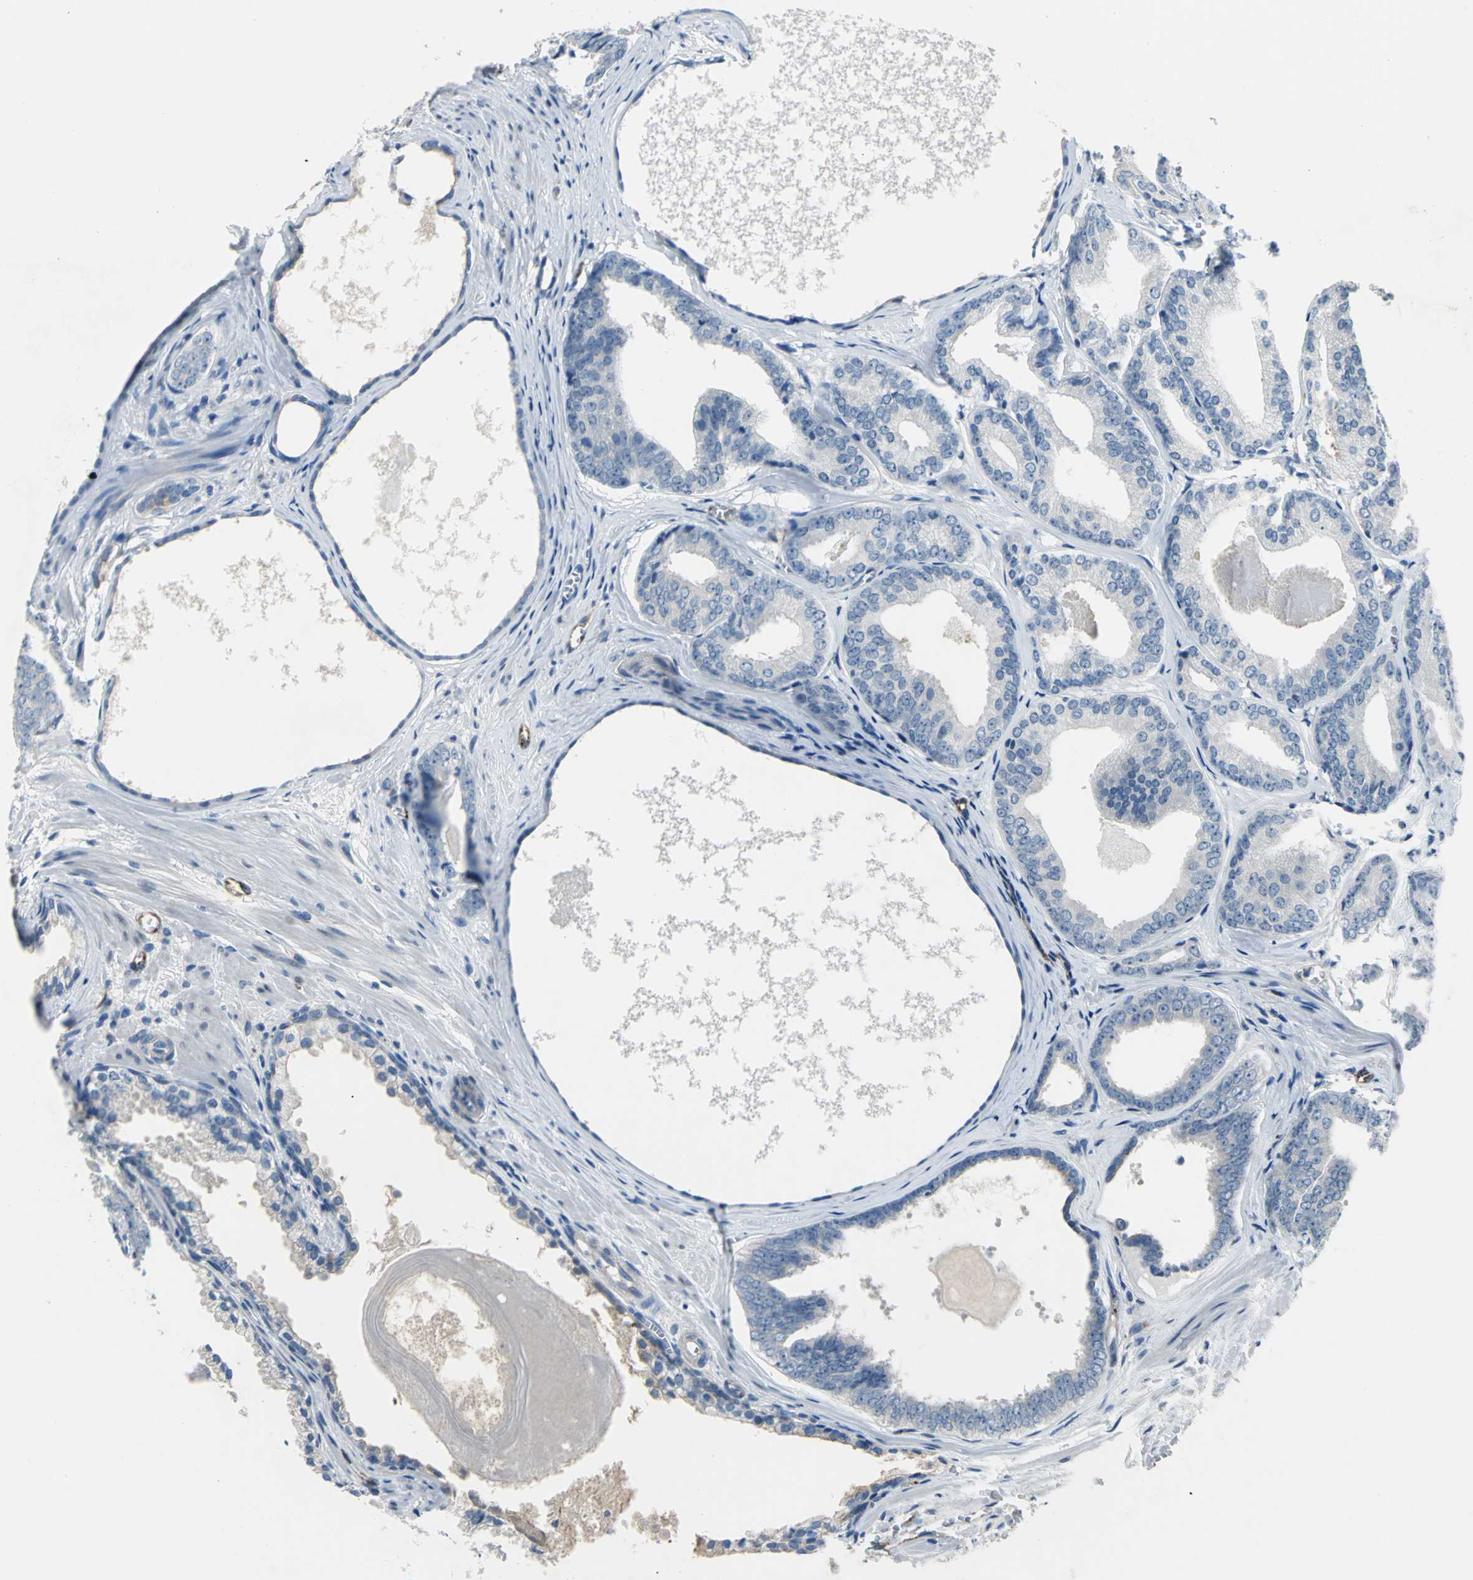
{"staining": {"intensity": "negative", "quantity": "none", "location": "none"}, "tissue": "prostate cancer", "cell_type": "Tumor cells", "image_type": "cancer", "snomed": [{"axis": "morphology", "description": "Adenocarcinoma, Medium grade"}, {"axis": "topography", "description": "Prostate"}], "caption": "Immunohistochemical staining of prostate cancer reveals no significant expression in tumor cells. (DAB IHC, high magnification).", "gene": "SELP", "patient": {"sex": "male", "age": 79}}